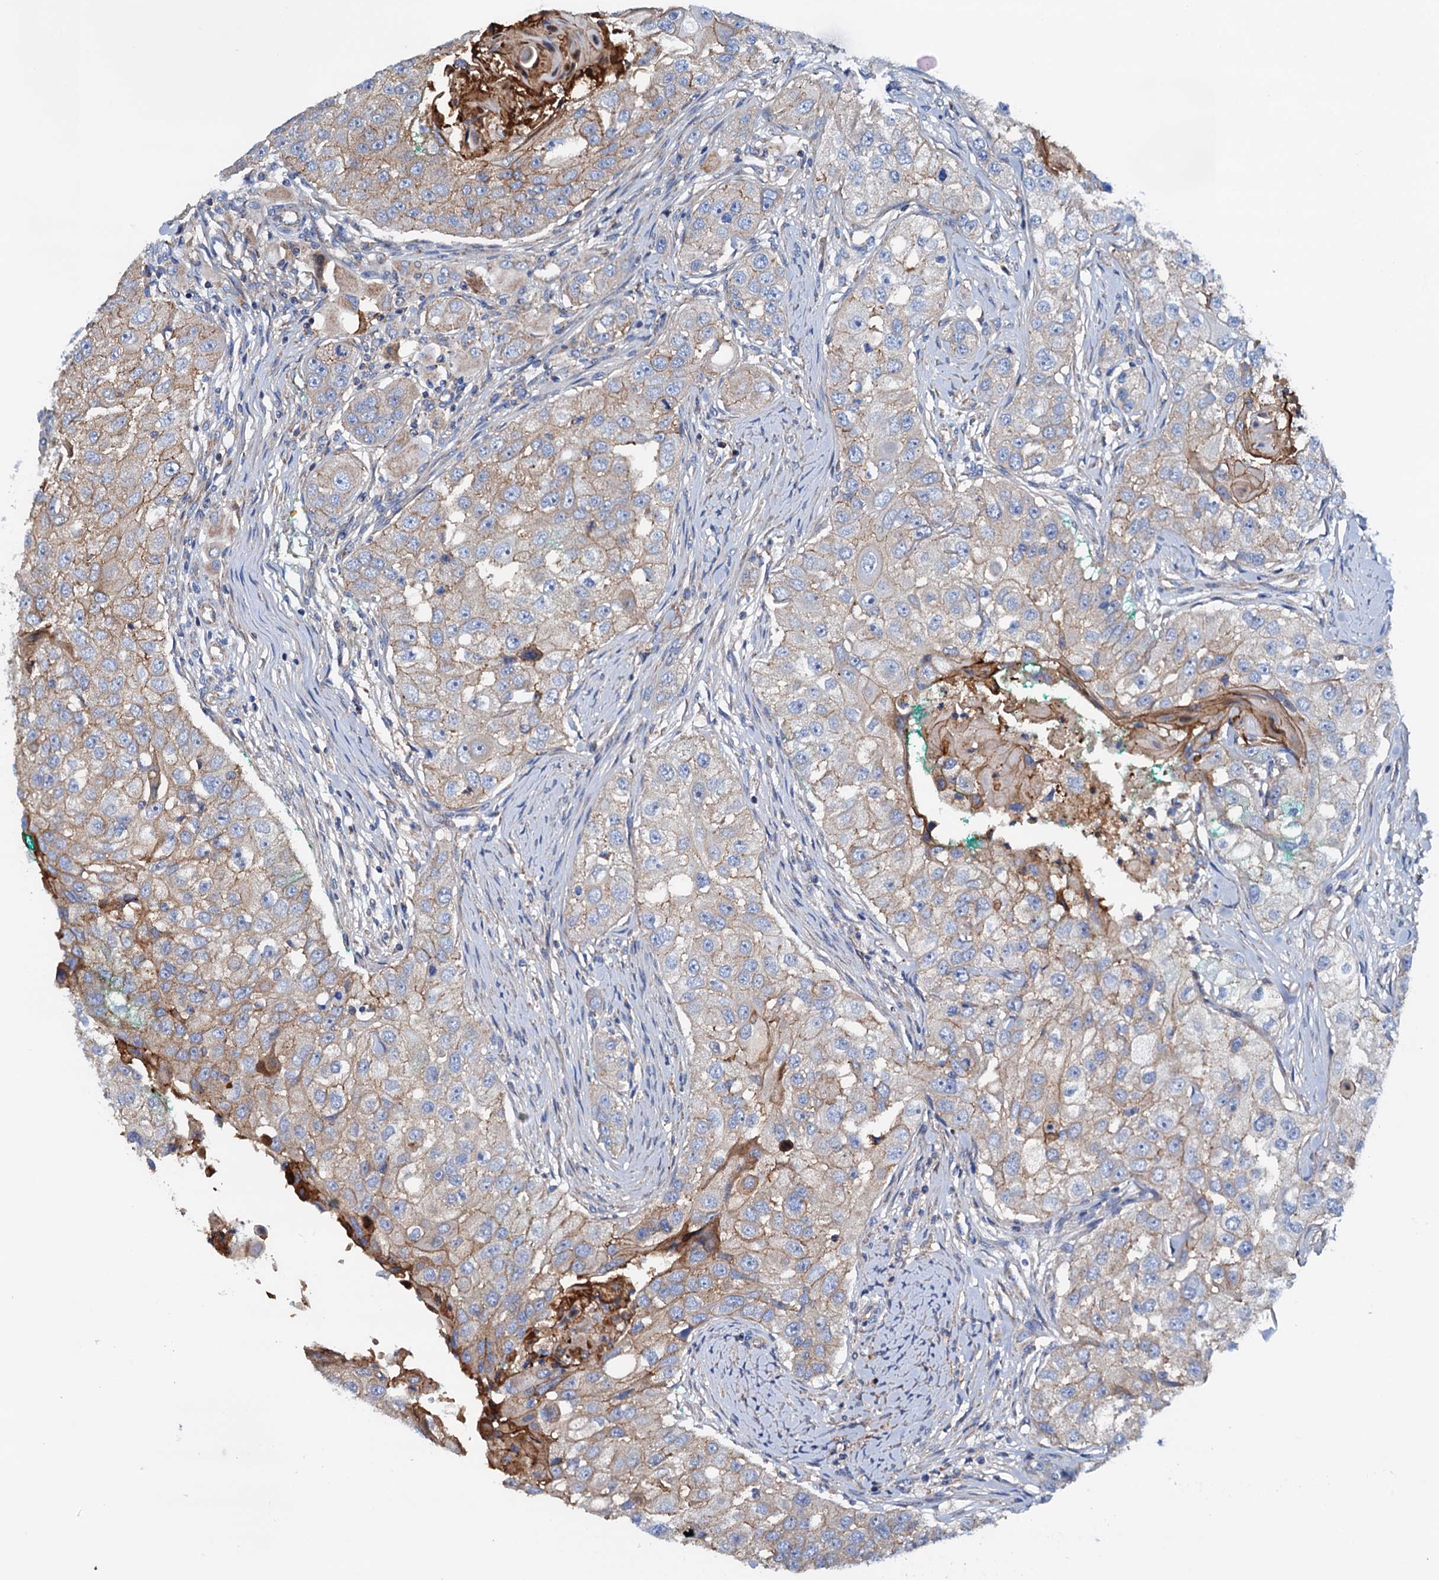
{"staining": {"intensity": "weak", "quantity": "<25%", "location": "cytoplasmic/membranous"}, "tissue": "head and neck cancer", "cell_type": "Tumor cells", "image_type": "cancer", "snomed": [{"axis": "morphology", "description": "Normal tissue, NOS"}, {"axis": "morphology", "description": "Squamous cell carcinoma, NOS"}, {"axis": "topography", "description": "Skeletal muscle"}, {"axis": "topography", "description": "Head-Neck"}], "caption": "DAB (3,3'-diaminobenzidine) immunohistochemical staining of human head and neck cancer reveals no significant expression in tumor cells.", "gene": "RASSF9", "patient": {"sex": "male", "age": 51}}